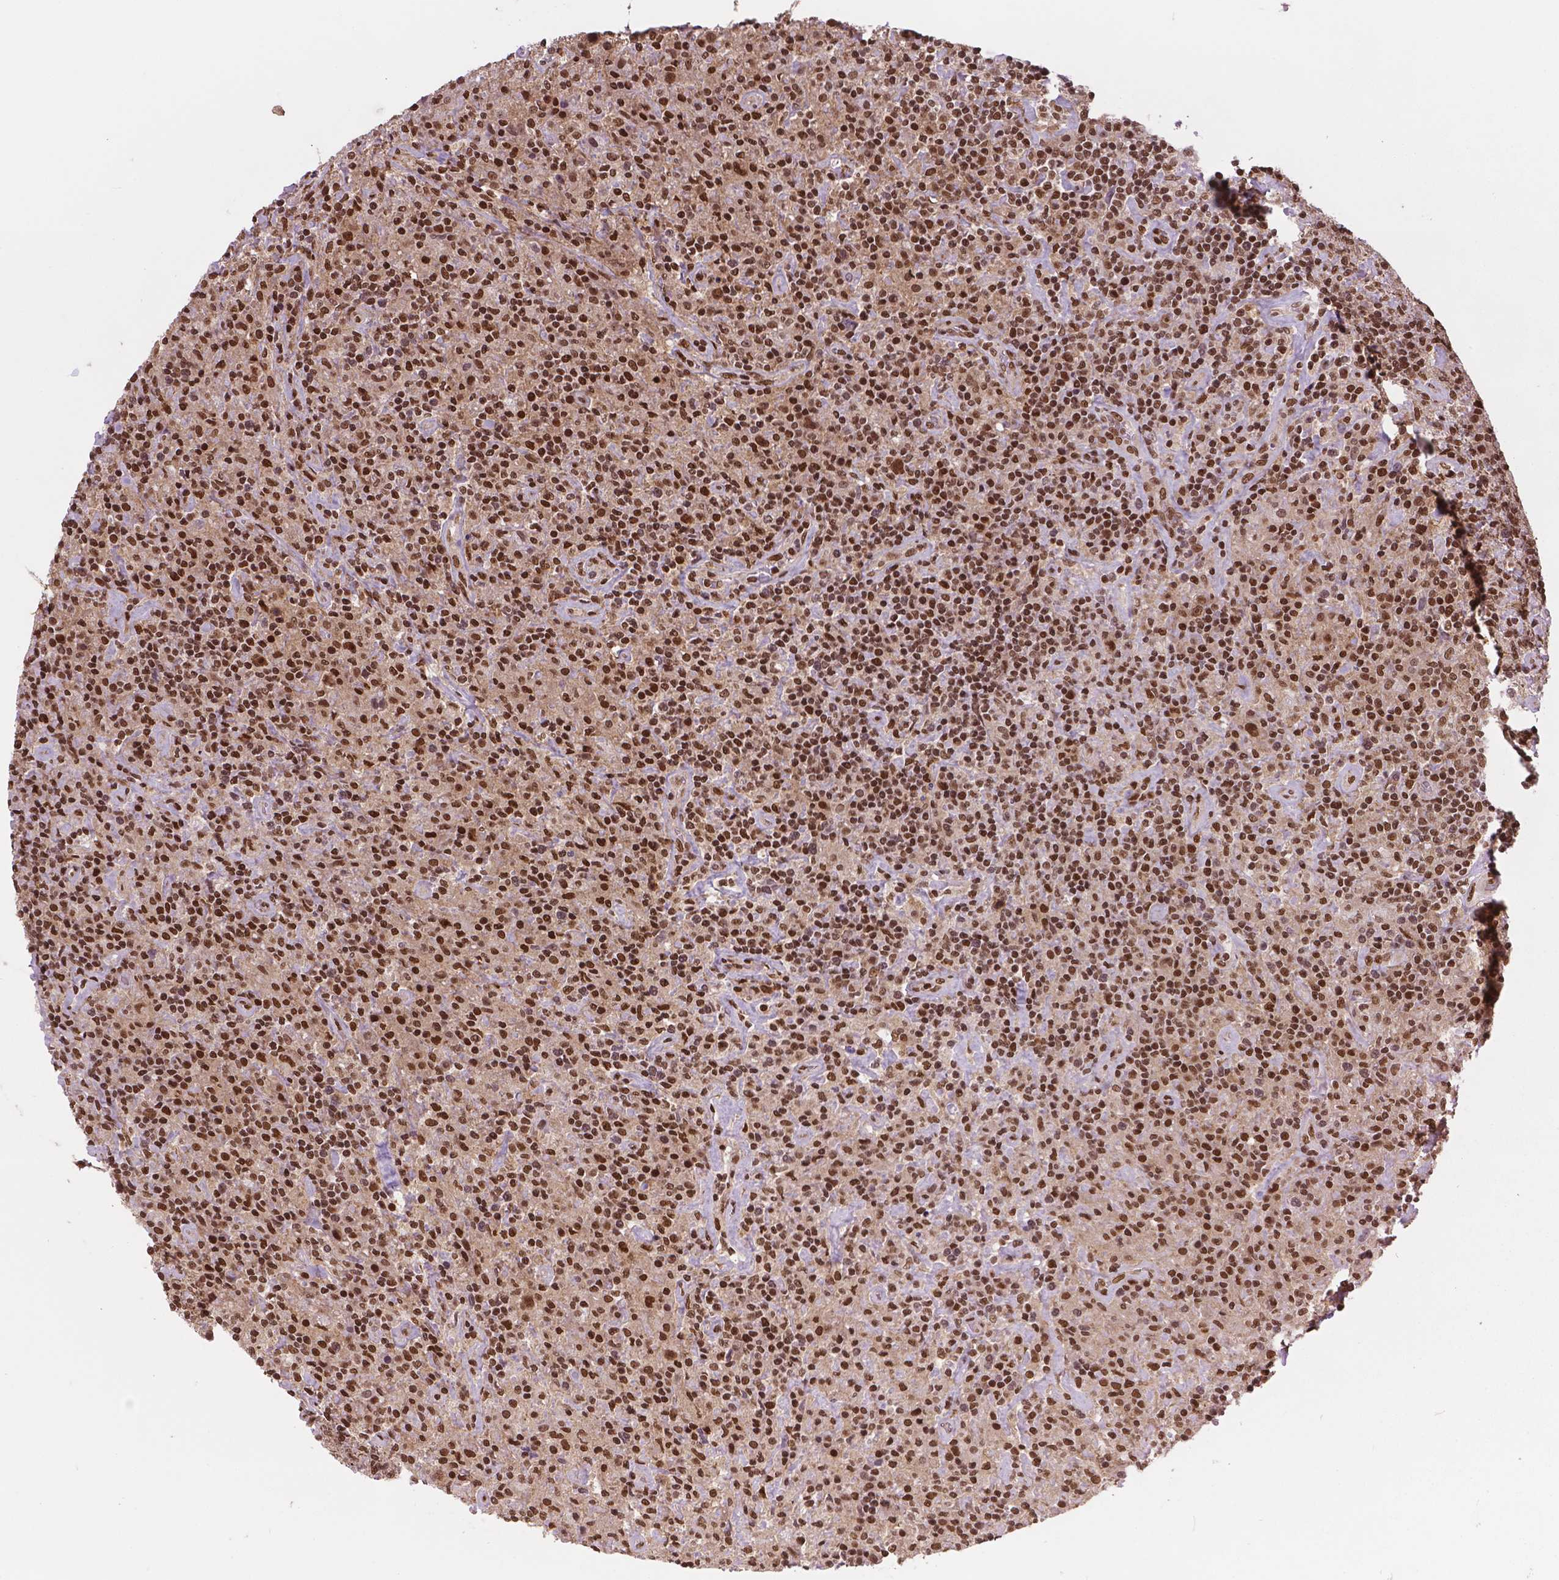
{"staining": {"intensity": "strong", "quantity": ">75%", "location": "nuclear"}, "tissue": "lymphoma", "cell_type": "Tumor cells", "image_type": "cancer", "snomed": [{"axis": "morphology", "description": "Hodgkin's disease, NOS"}, {"axis": "topography", "description": "Lymph node"}], "caption": "There is high levels of strong nuclear positivity in tumor cells of Hodgkin's disease, as demonstrated by immunohistochemical staining (brown color).", "gene": "SIRT6", "patient": {"sex": "male", "age": 70}}